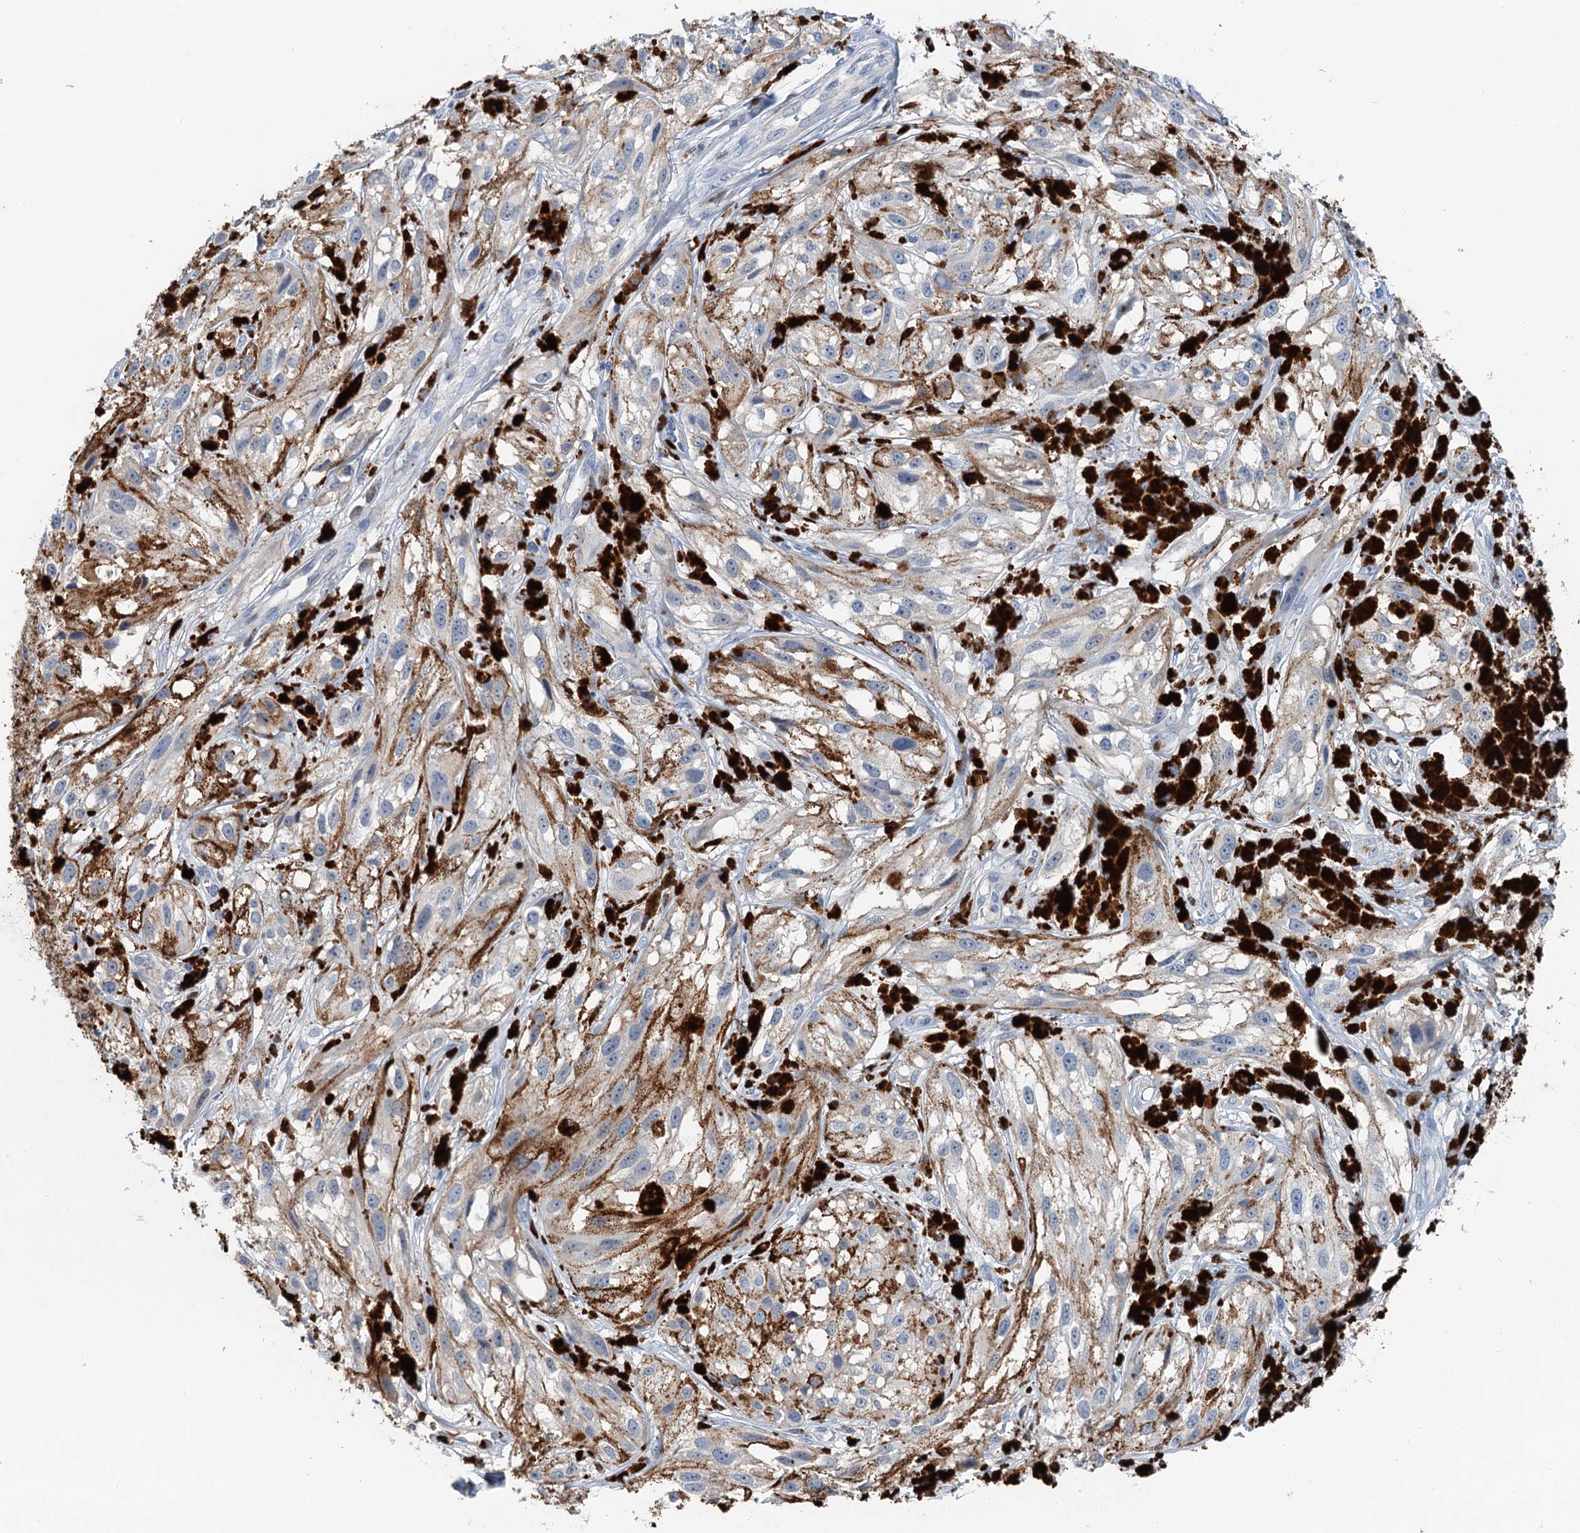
{"staining": {"intensity": "negative", "quantity": "none", "location": "none"}, "tissue": "melanoma", "cell_type": "Tumor cells", "image_type": "cancer", "snomed": [{"axis": "morphology", "description": "Malignant melanoma, NOS"}, {"axis": "topography", "description": "Skin"}], "caption": "Immunohistochemistry (IHC) histopathology image of neoplastic tissue: human melanoma stained with DAB demonstrates no significant protein staining in tumor cells. The staining is performed using DAB (3,3'-diaminobenzidine) brown chromogen with nuclei counter-stained in using hematoxylin.", "gene": "OTOA", "patient": {"sex": "male", "age": 88}}